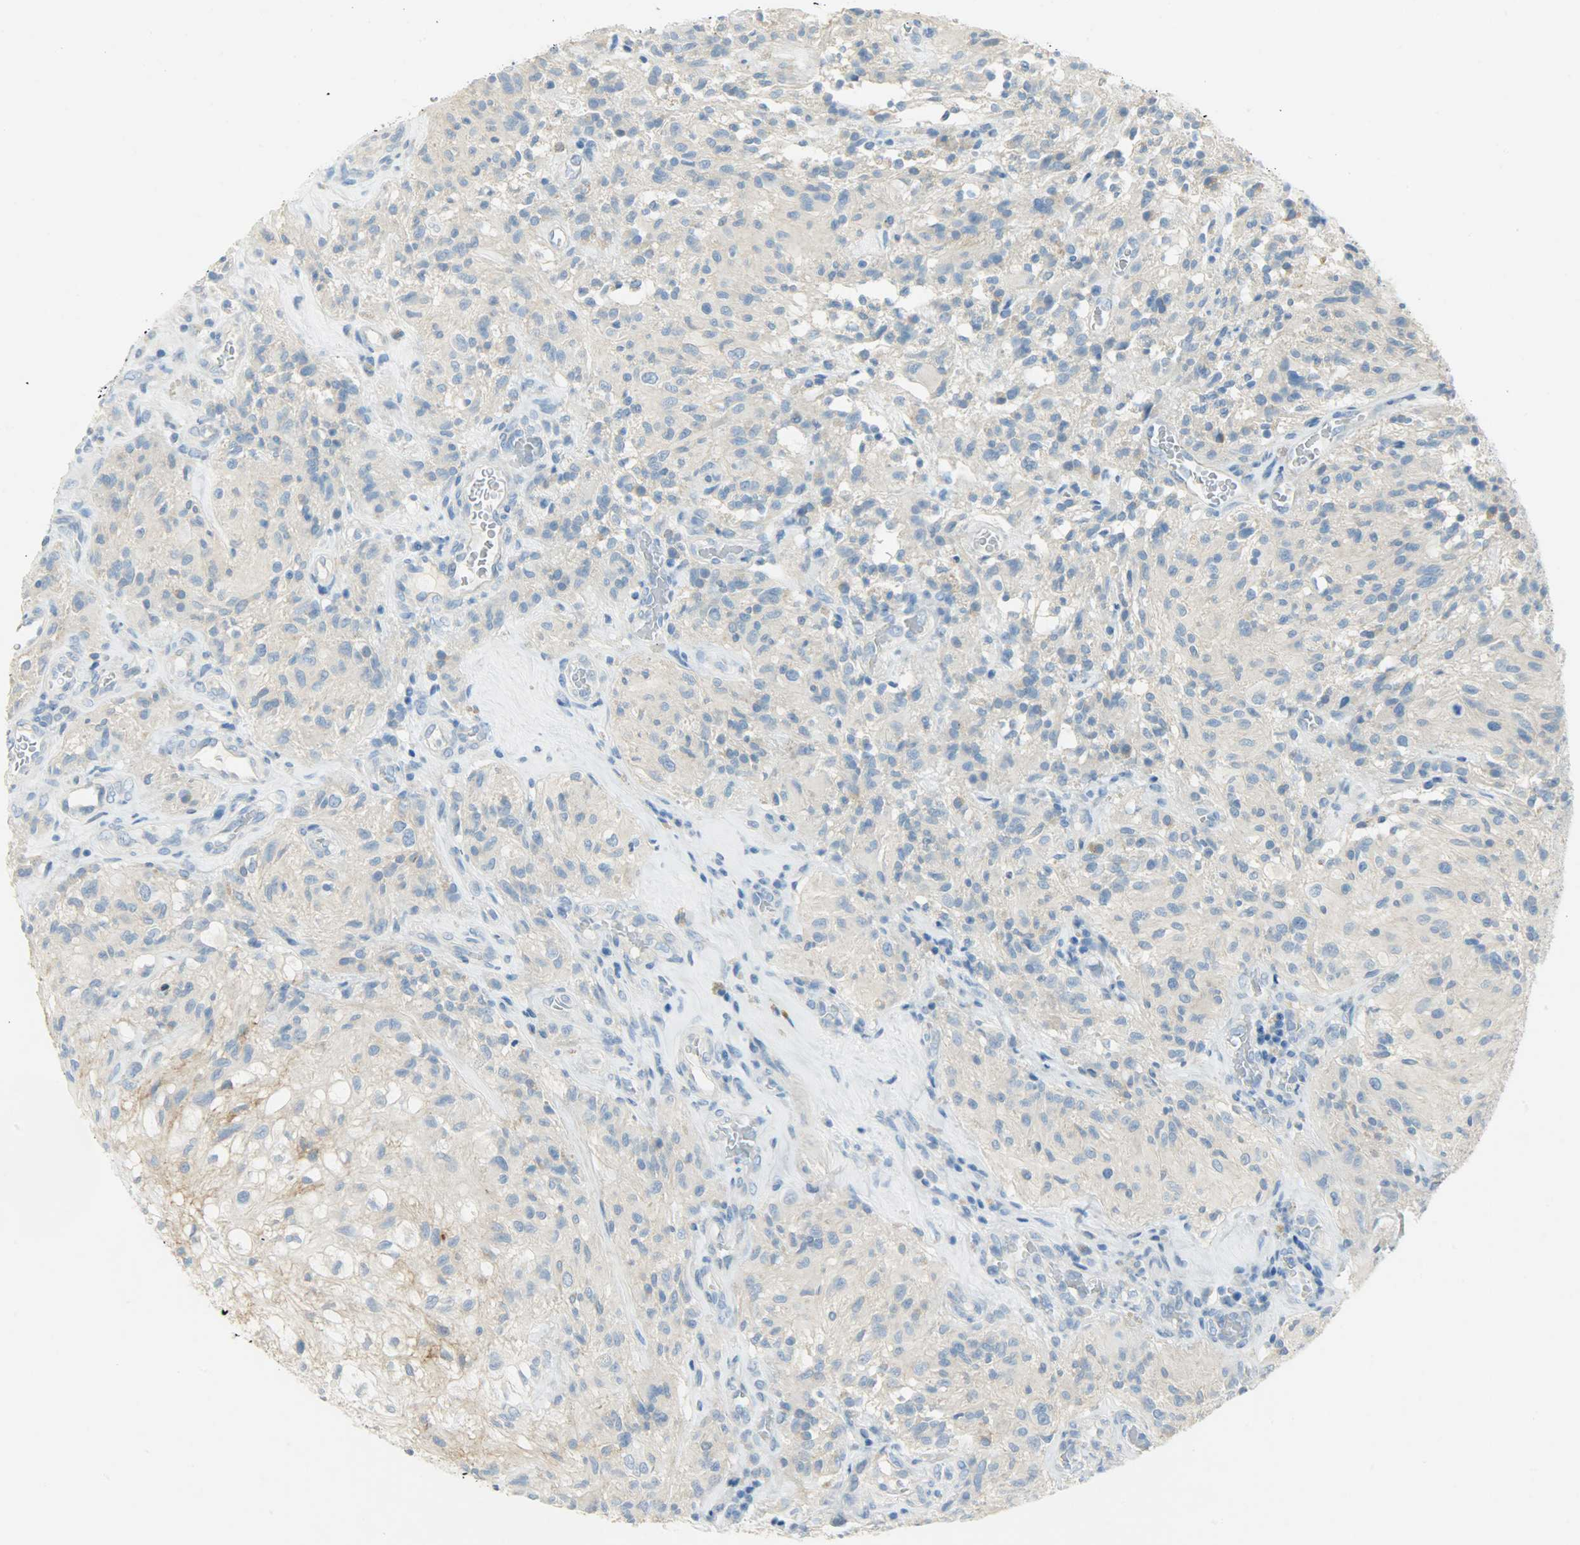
{"staining": {"intensity": "weak", "quantity": "25%-75%", "location": "cytoplasmic/membranous"}, "tissue": "glioma", "cell_type": "Tumor cells", "image_type": "cancer", "snomed": [{"axis": "morphology", "description": "Normal tissue, NOS"}, {"axis": "morphology", "description": "Glioma, malignant, High grade"}, {"axis": "topography", "description": "Cerebral cortex"}], "caption": "Glioma was stained to show a protein in brown. There is low levels of weak cytoplasmic/membranous staining in approximately 25%-75% of tumor cells.", "gene": "PROM1", "patient": {"sex": "male", "age": 56}}